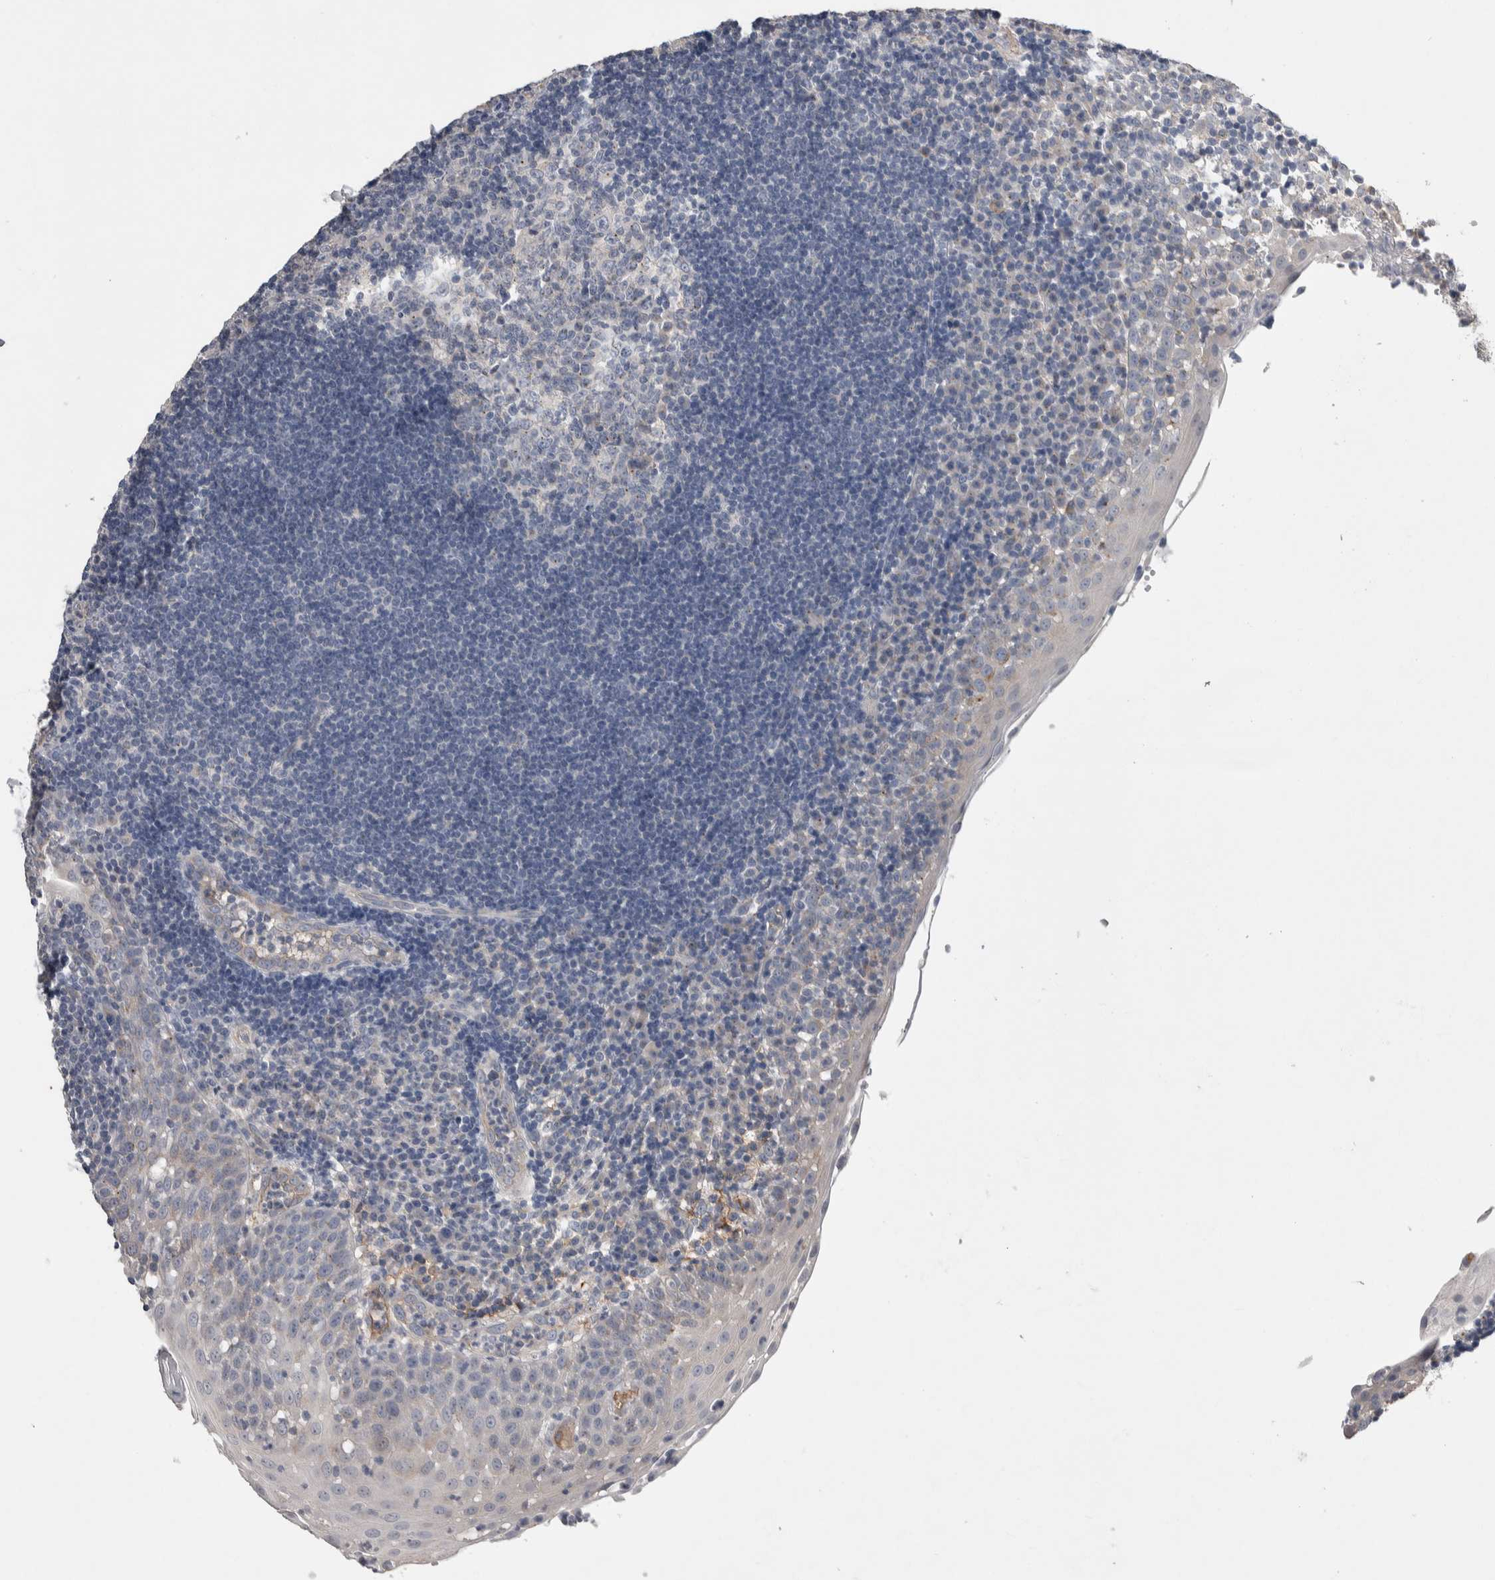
{"staining": {"intensity": "negative", "quantity": "none", "location": "none"}, "tissue": "tonsil", "cell_type": "Germinal center cells", "image_type": "normal", "snomed": [{"axis": "morphology", "description": "Normal tissue, NOS"}, {"axis": "topography", "description": "Tonsil"}], "caption": "Immunohistochemistry (IHC) image of normal tonsil stained for a protein (brown), which displays no expression in germinal center cells. (DAB immunohistochemistry (IHC) with hematoxylin counter stain).", "gene": "CEP131", "patient": {"sex": "female", "age": 40}}